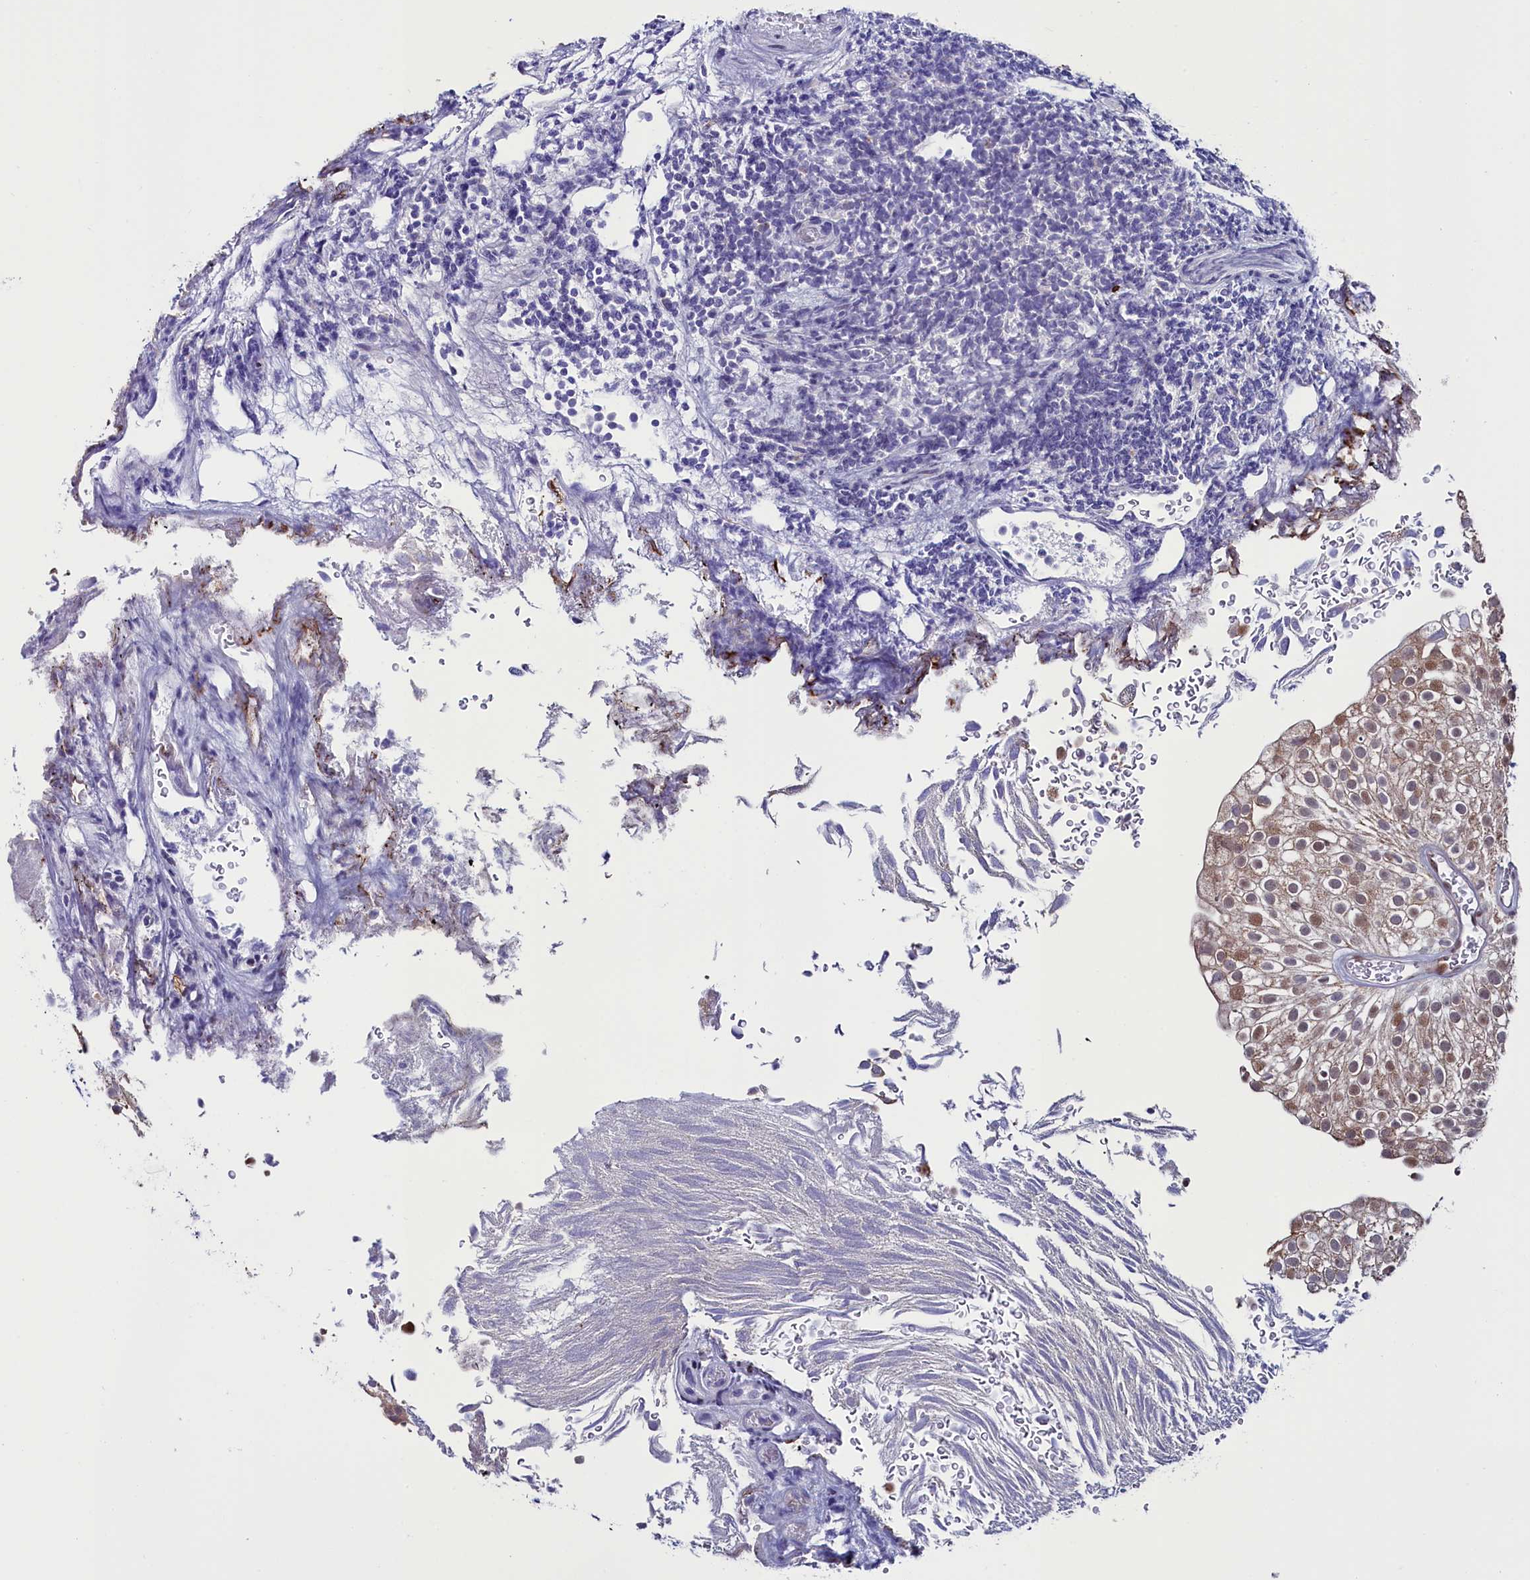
{"staining": {"intensity": "weak", "quantity": "25%-75%", "location": "cytoplasmic/membranous"}, "tissue": "urothelial cancer", "cell_type": "Tumor cells", "image_type": "cancer", "snomed": [{"axis": "morphology", "description": "Urothelial carcinoma, Low grade"}, {"axis": "topography", "description": "Urinary bladder"}], "caption": "Urothelial carcinoma (low-grade) stained with a protein marker exhibits weak staining in tumor cells.", "gene": "CIAPIN1", "patient": {"sex": "male", "age": 78}}